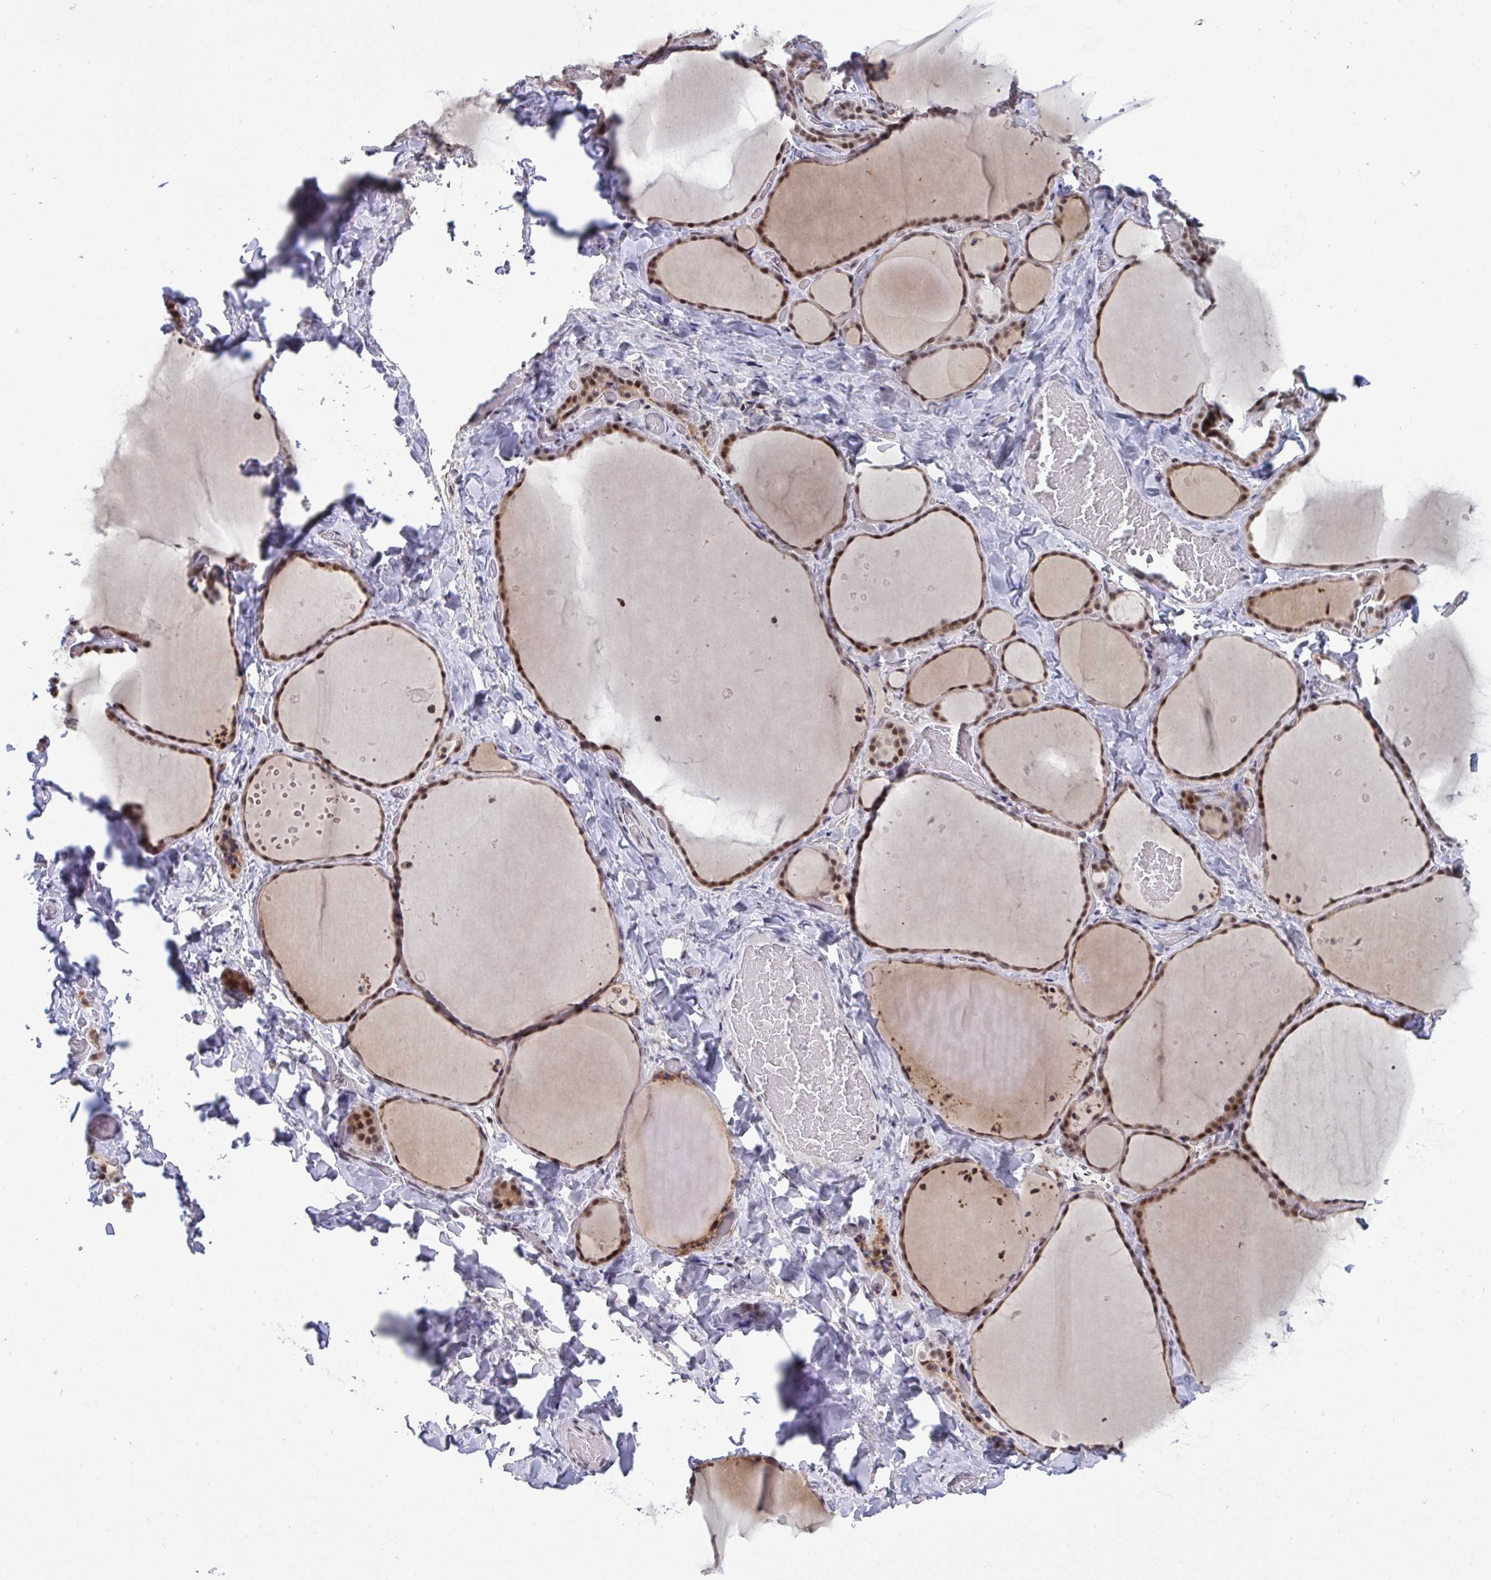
{"staining": {"intensity": "moderate", "quantity": ">75%", "location": "nuclear"}, "tissue": "thyroid gland", "cell_type": "Glandular cells", "image_type": "normal", "snomed": [{"axis": "morphology", "description": "Normal tissue, NOS"}, {"axis": "topography", "description": "Thyroid gland"}], "caption": "IHC of normal thyroid gland displays medium levels of moderate nuclear positivity in about >75% of glandular cells. (Stains: DAB in brown, nuclei in blue, Microscopy: brightfield microscopy at high magnification).", "gene": "WBP11", "patient": {"sex": "female", "age": 36}}